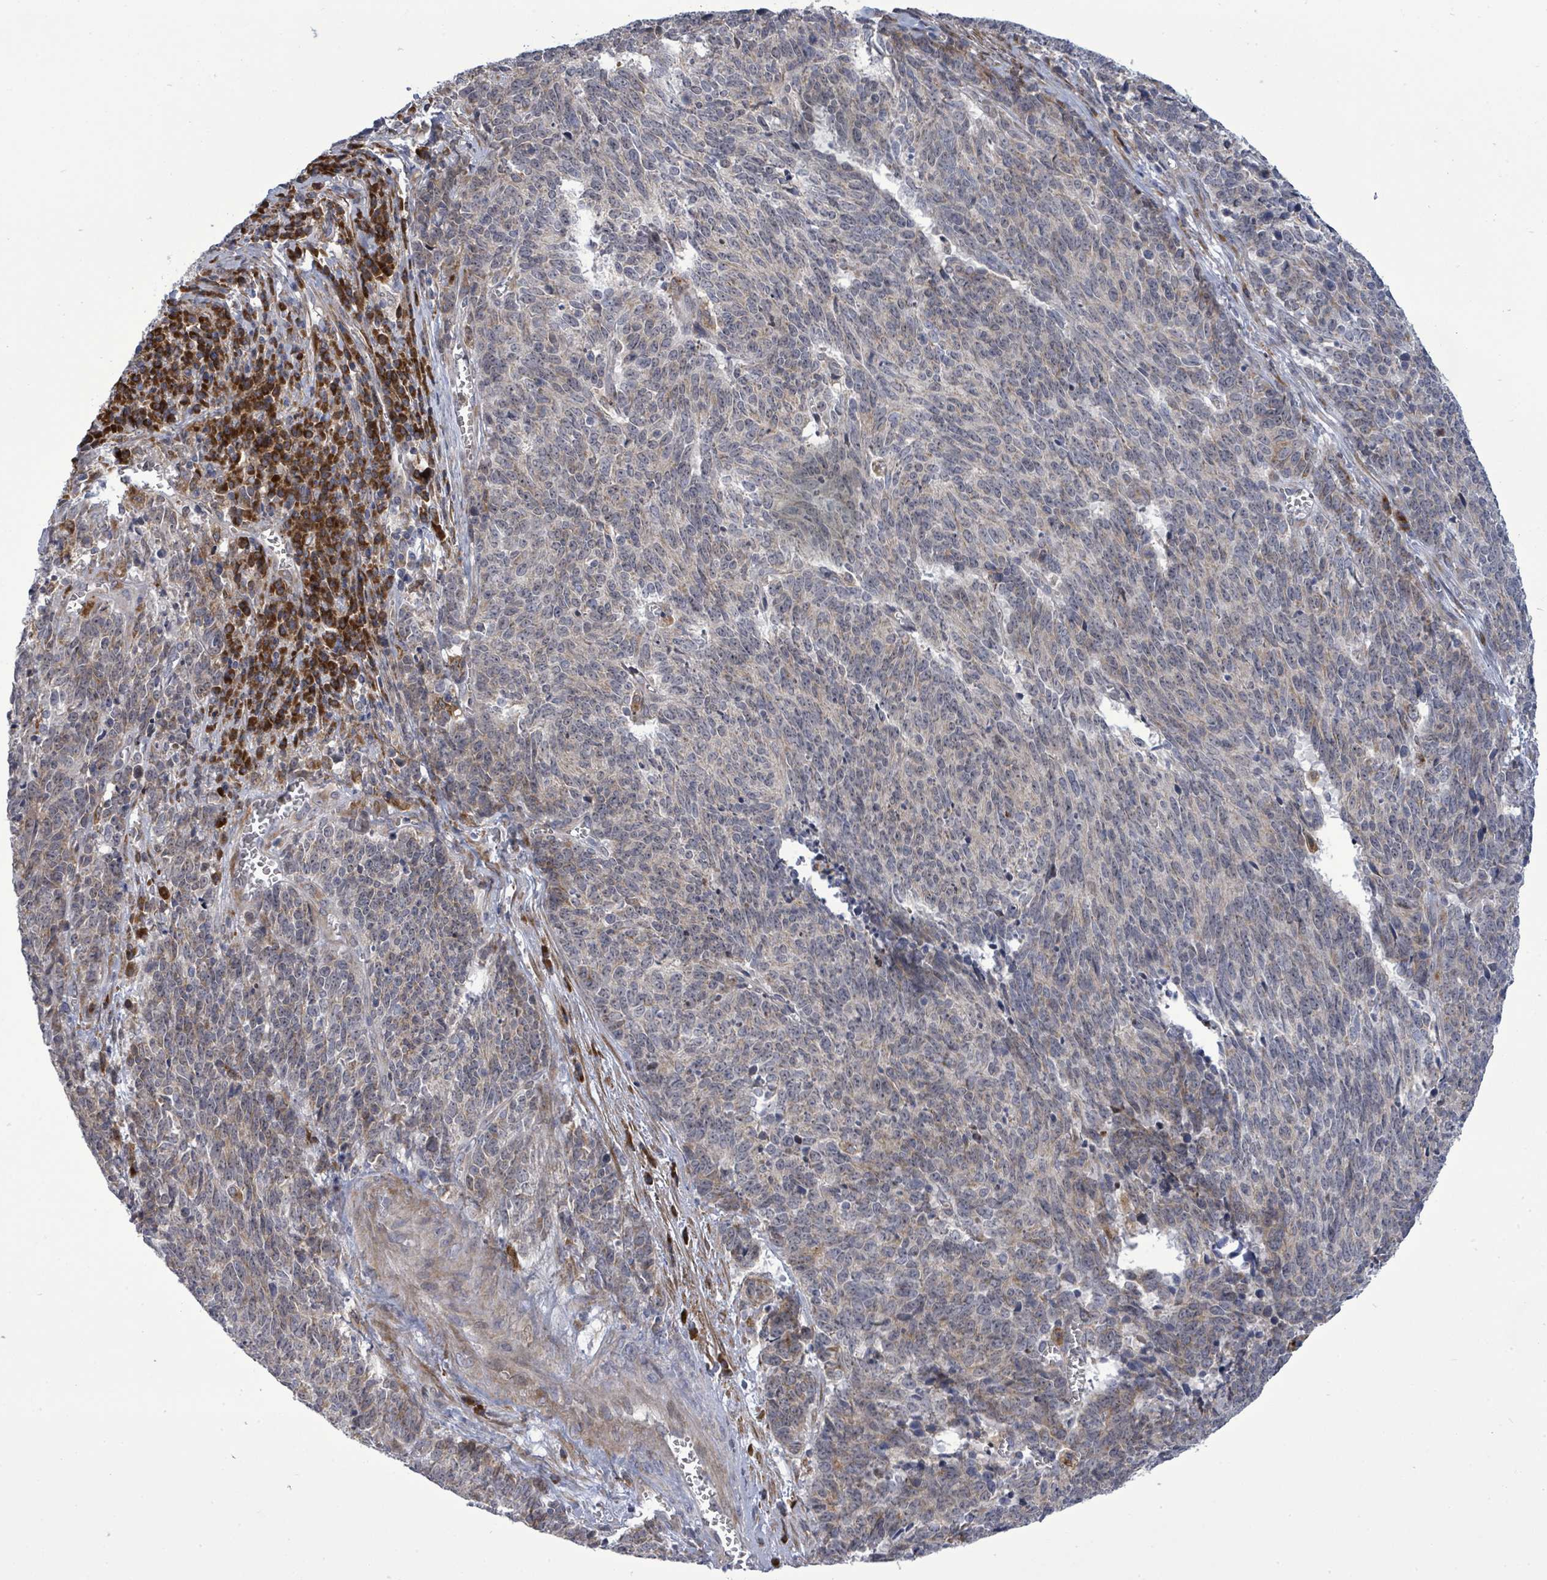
{"staining": {"intensity": "weak", "quantity": "<25%", "location": "cytoplasmic/membranous"}, "tissue": "cervical cancer", "cell_type": "Tumor cells", "image_type": "cancer", "snomed": [{"axis": "morphology", "description": "Squamous cell carcinoma, NOS"}, {"axis": "topography", "description": "Cervix"}], "caption": "Tumor cells are negative for protein expression in human cervical cancer (squamous cell carcinoma).", "gene": "SAR1A", "patient": {"sex": "female", "age": 29}}